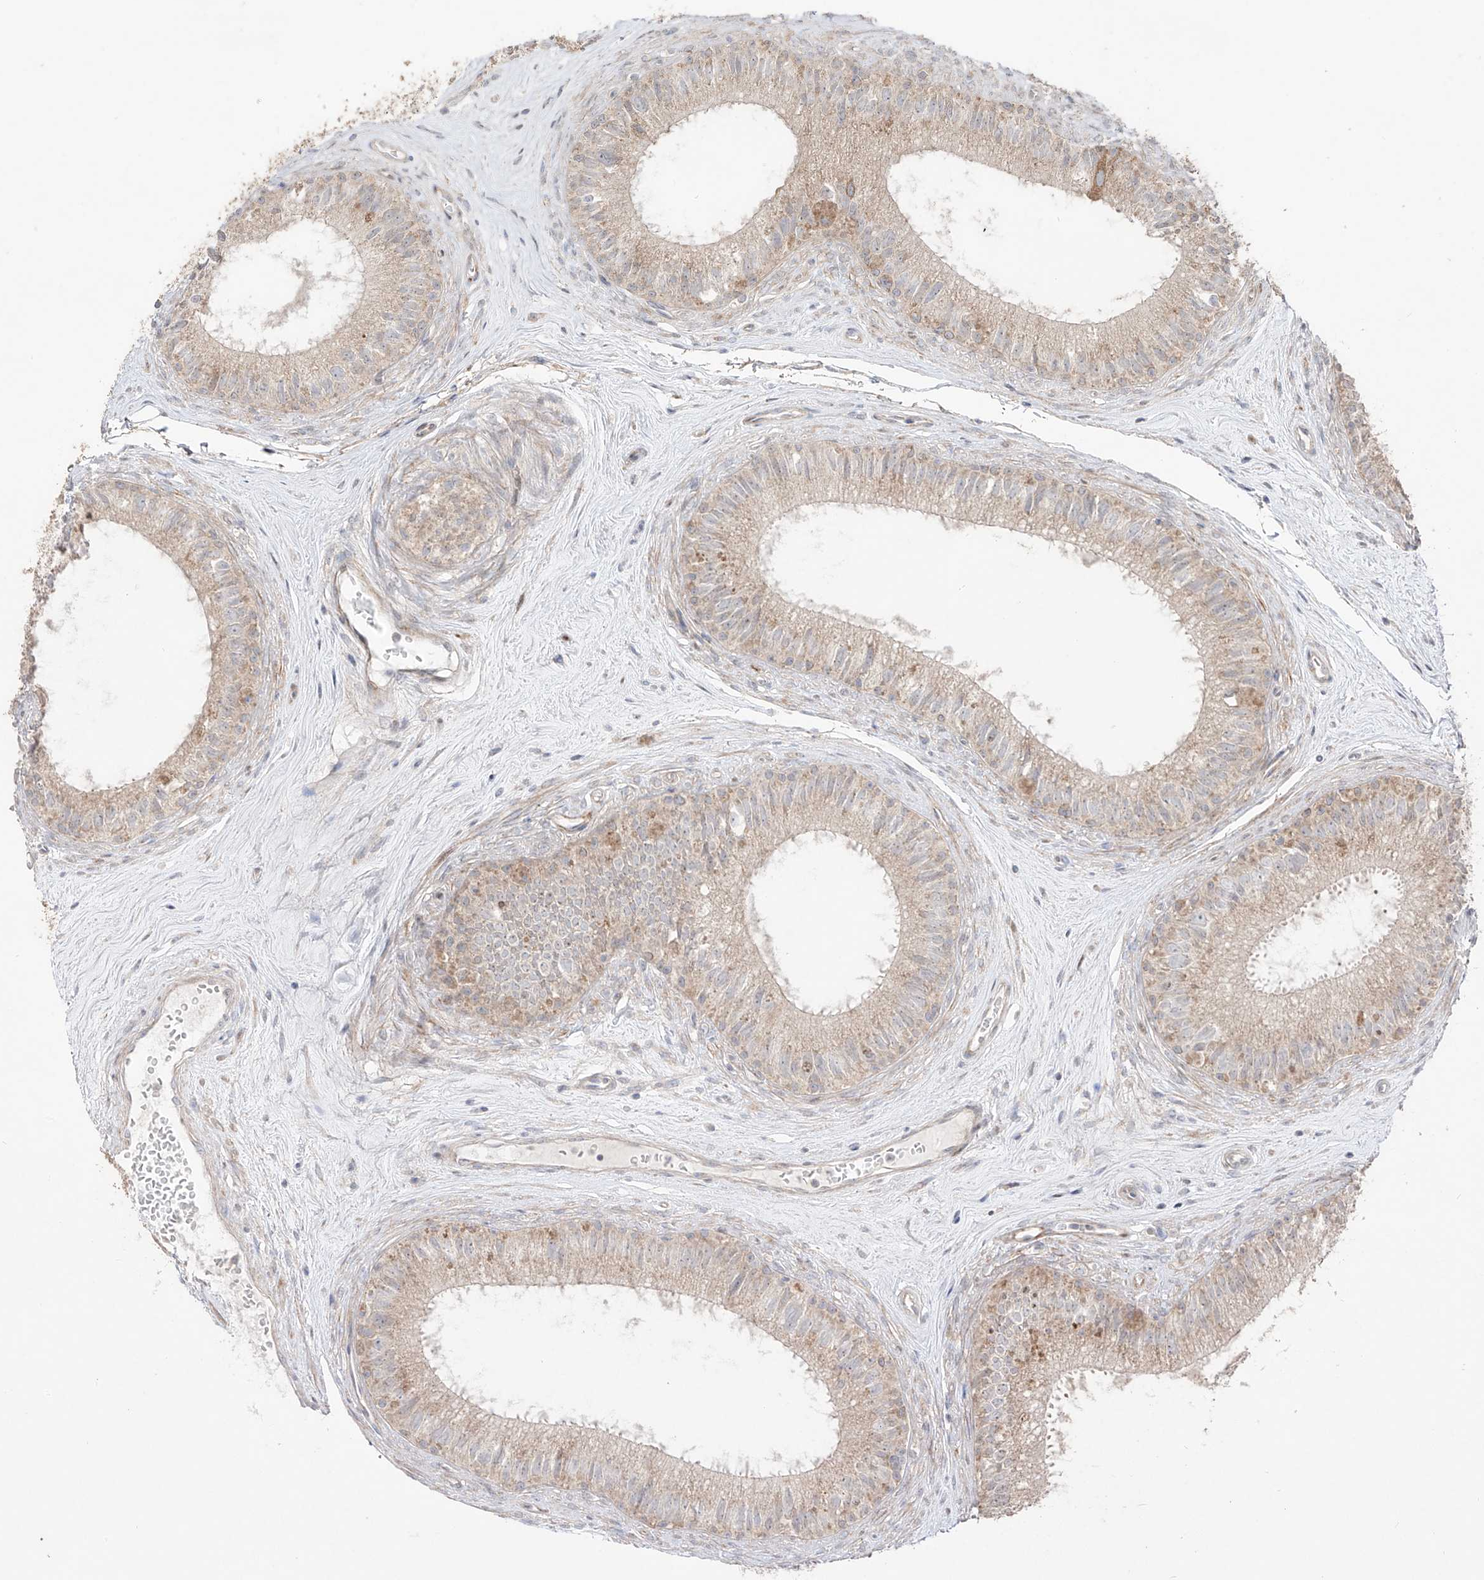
{"staining": {"intensity": "moderate", "quantity": "25%-75%", "location": "cytoplasmic/membranous"}, "tissue": "epididymis", "cell_type": "Glandular cells", "image_type": "normal", "snomed": [{"axis": "morphology", "description": "Normal tissue, NOS"}, {"axis": "topography", "description": "Epididymis"}], "caption": "Moderate cytoplasmic/membranous expression for a protein is present in approximately 25%-75% of glandular cells of benign epididymis using IHC.", "gene": "YKT6", "patient": {"sex": "male", "age": 71}}